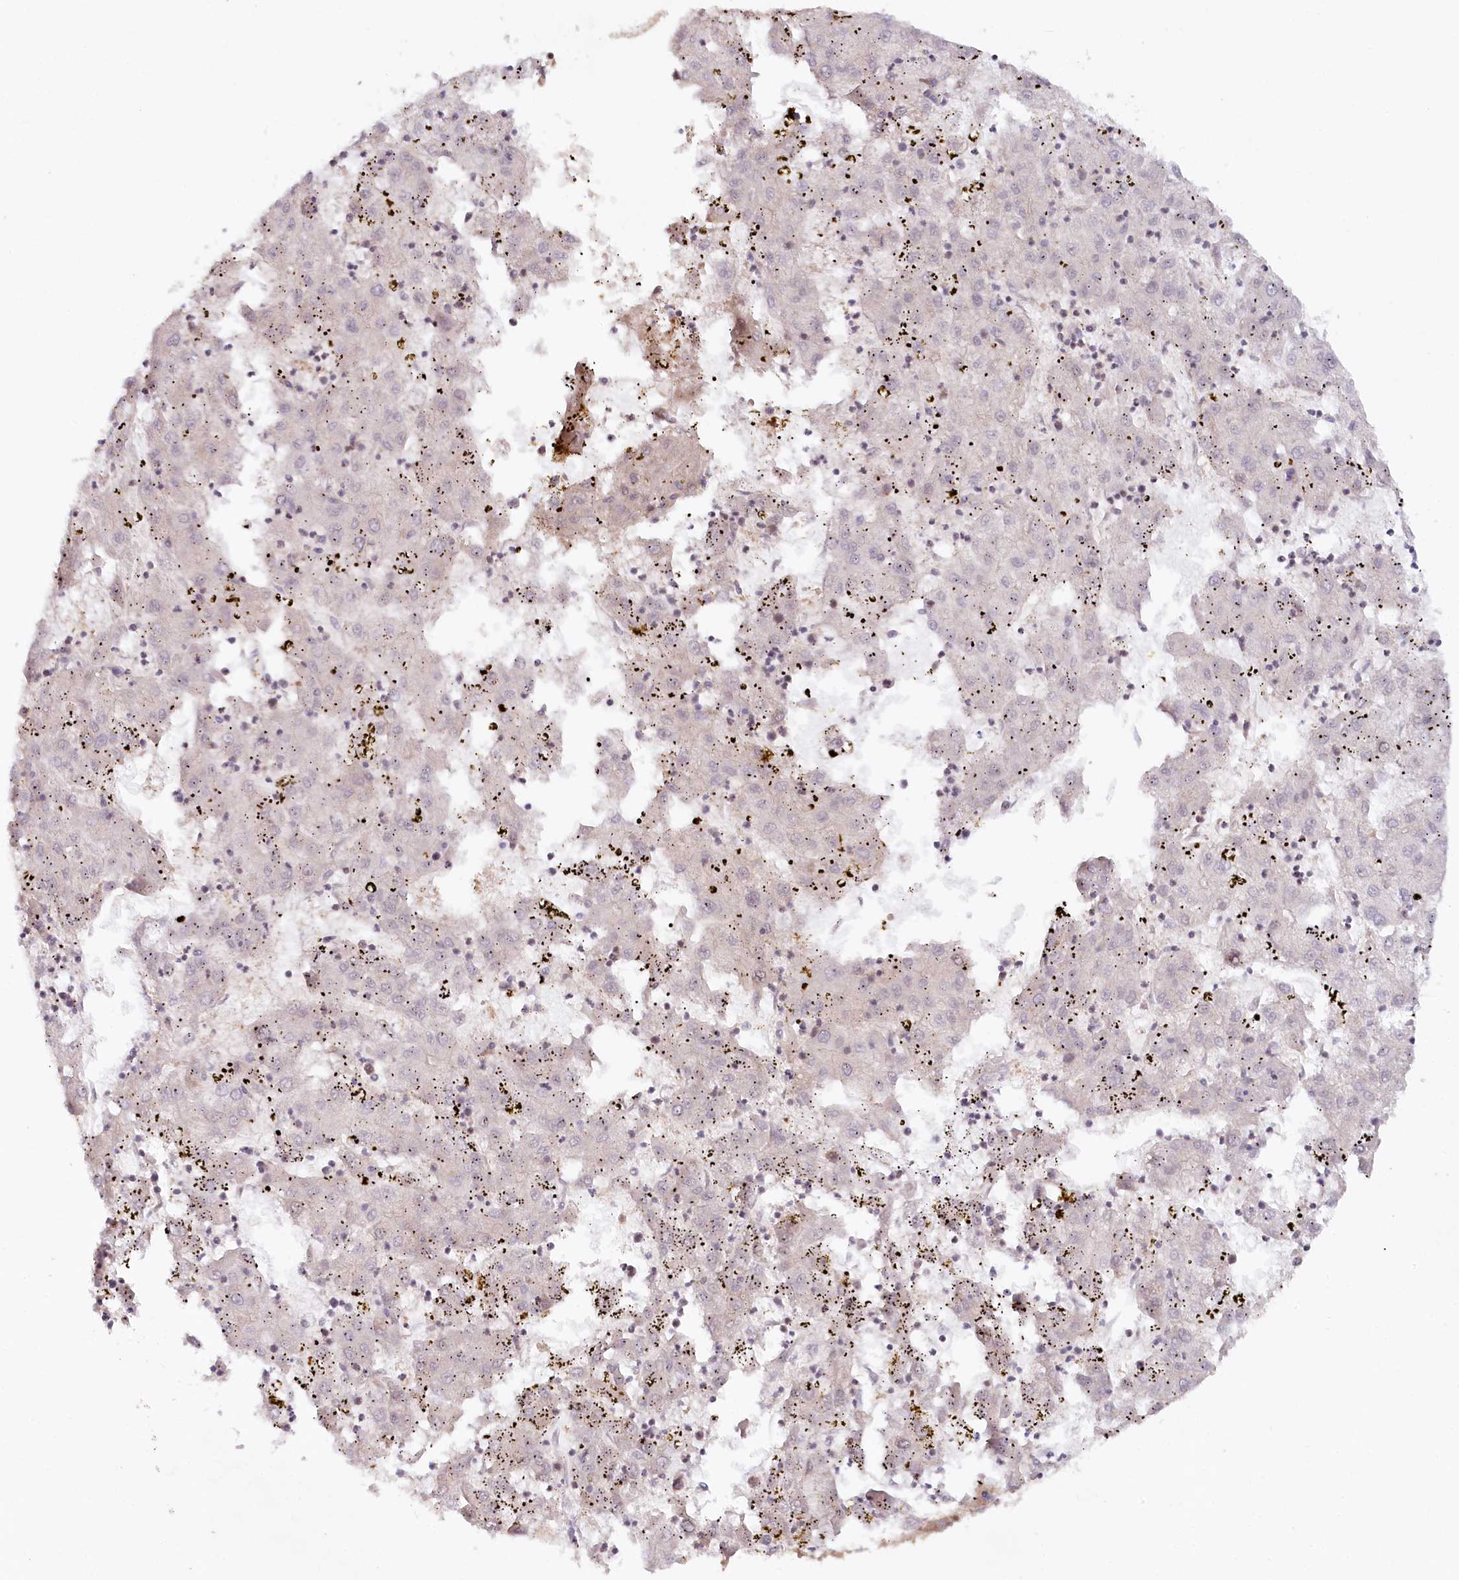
{"staining": {"intensity": "negative", "quantity": "none", "location": "none"}, "tissue": "liver cancer", "cell_type": "Tumor cells", "image_type": "cancer", "snomed": [{"axis": "morphology", "description": "Carcinoma, Hepatocellular, NOS"}, {"axis": "topography", "description": "Liver"}], "caption": "IHC micrograph of liver cancer (hepatocellular carcinoma) stained for a protein (brown), which displays no expression in tumor cells.", "gene": "CCDC65", "patient": {"sex": "male", "age": 72}}